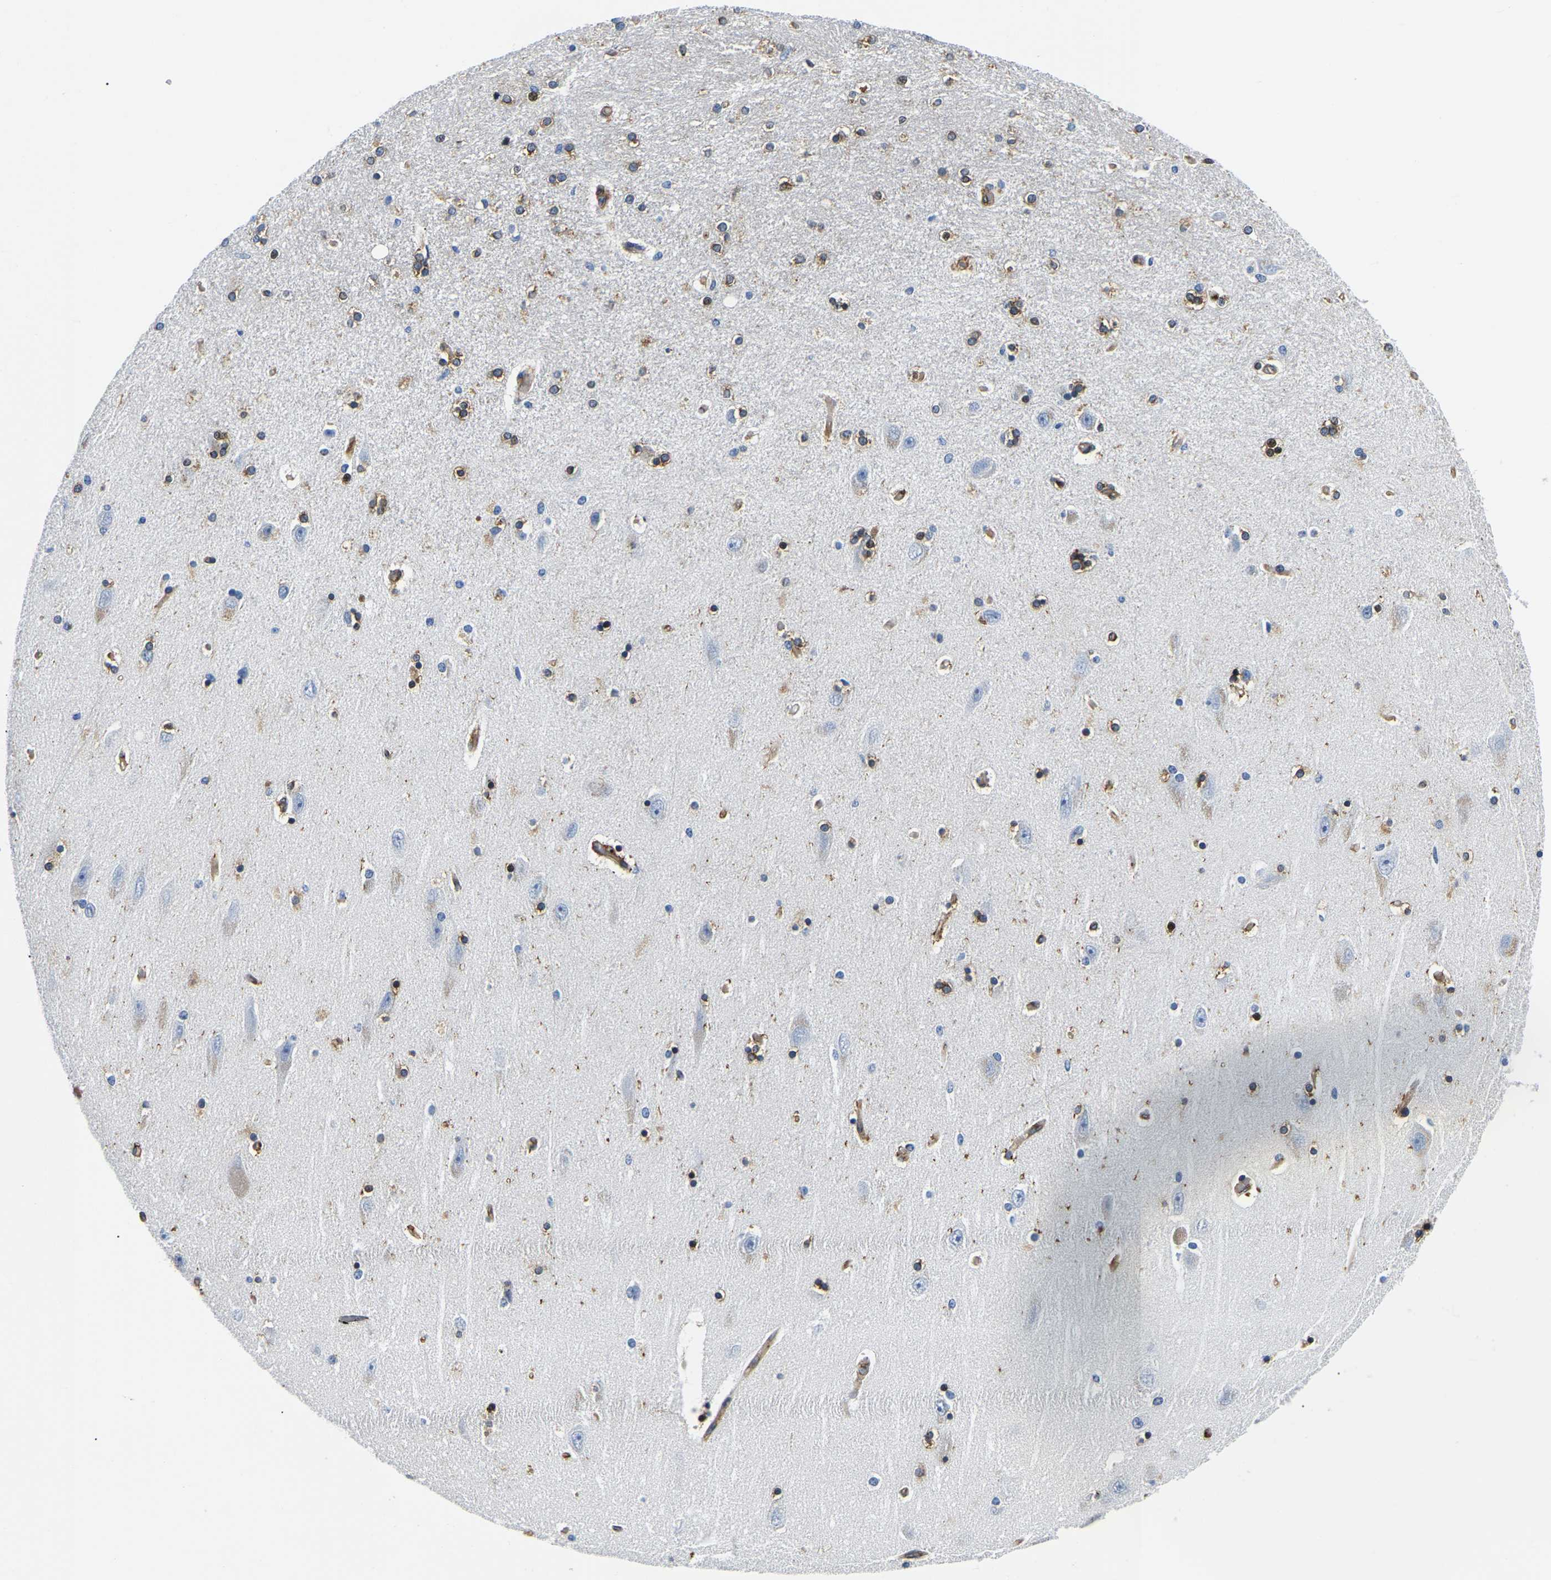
{"staining": {"intensity": "strong", "quantity": "<25%", "location": "cytoplasmic/membranous"}, "tissue": "hippocampus", "cell_type": "Glial cells", "image_type": "normal", "snomed": [{"axis": "morphology", "description": "Normal tissue, NOS"}, {"axis": "topography", "description": "Hippocampus"}], "caption": "Immunohistochemistry (IHC) histopathology image of unremarkable hippocampus: hippocampus stained using immunohistochemistry shows medium levels of strong protein expression localized specifically in the cytoplasmic/membranous of glial cells, appearing as a cytoplasmic/membranous brown color.", "gene": "DUSP8", "patient": {"sex": "female", "age": 54}}